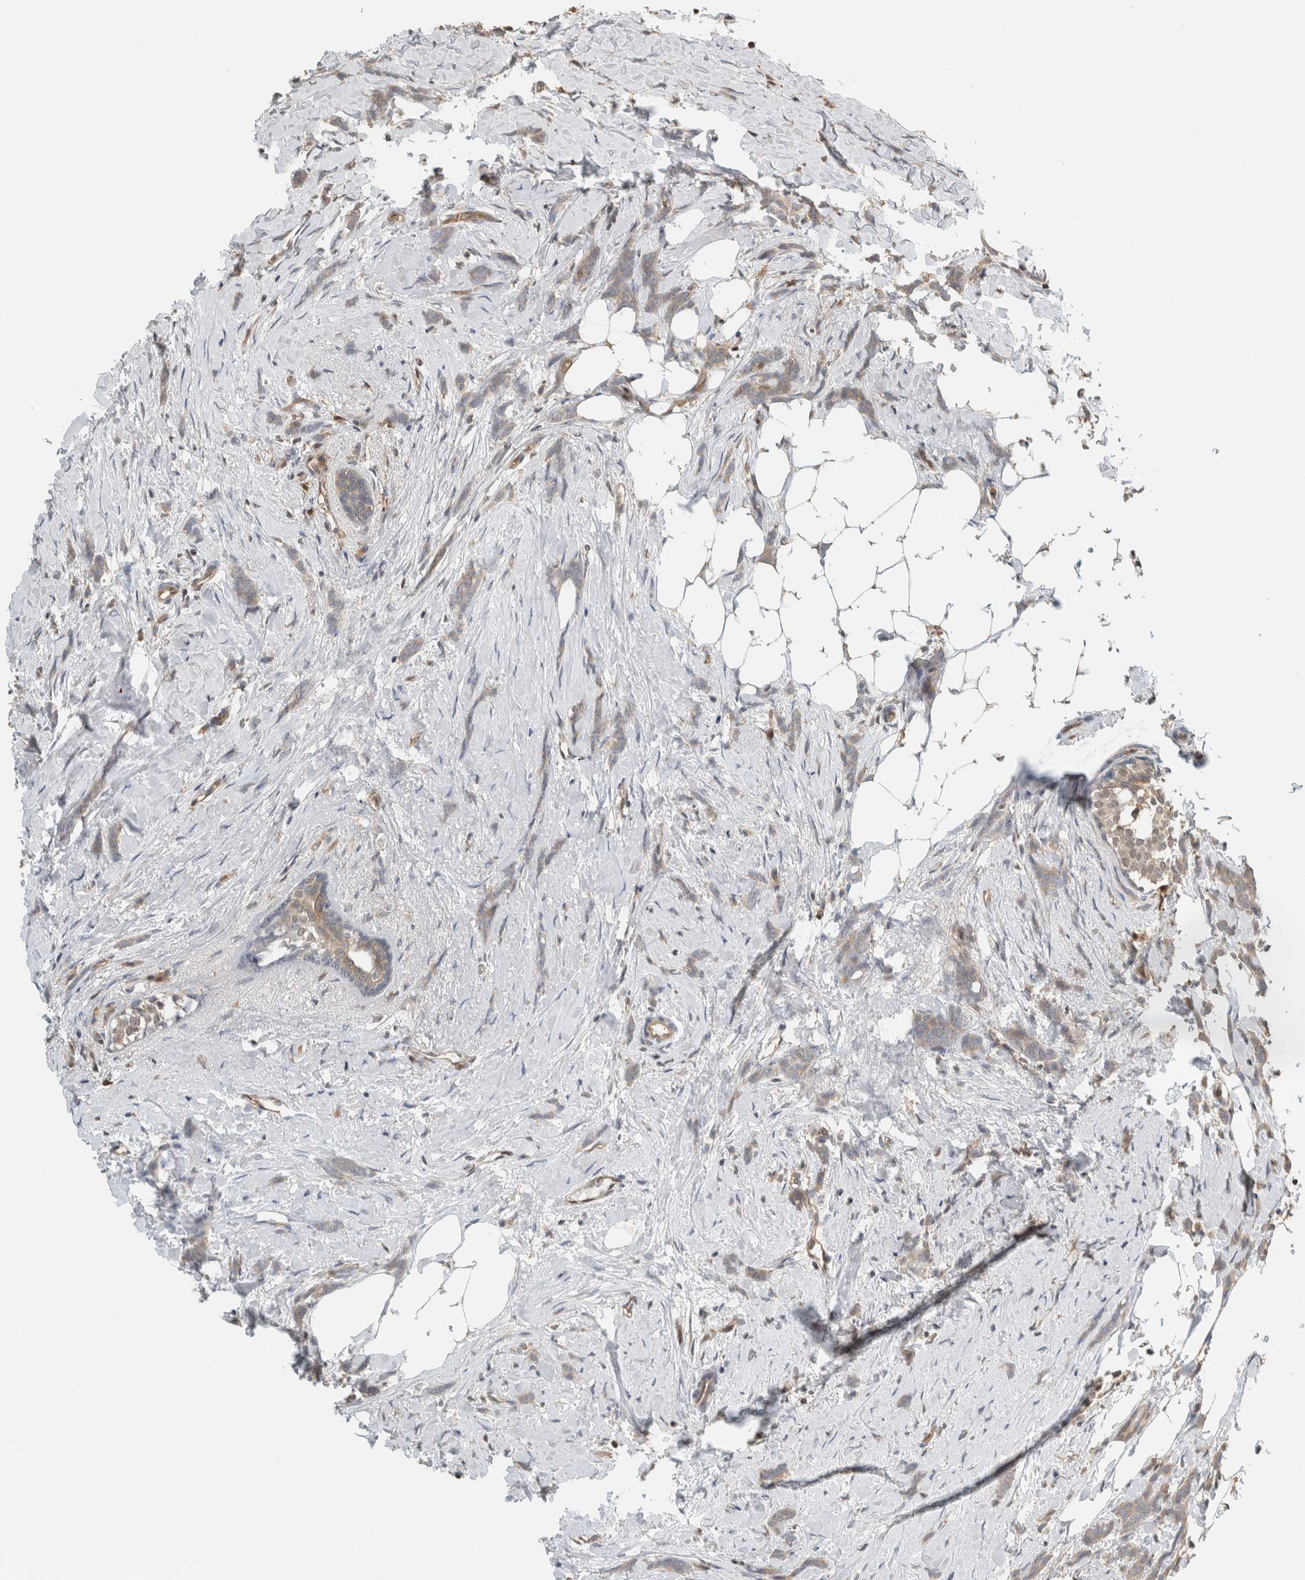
{"staining": {"intensity": "weak", "quantity": "<25%", "location": "cytoplasmic/membranous"}, "tissue": "breast cancer", "cell_type": "Tumor cells", "image_type": "cancer", "snomed": [{"axis": "morphology", "description": "Lobular carcinoma, in situ"}, {"axis": "morphology", "description": "Lobular carcinoma"}, {"axis": "topography", "description": "Breast"}], "caption": "Immunohistochemistry (IHC) photomicrograph of human breast cancer (lobular carcinoma) stained for a protein (brown), which shows no expression in tumor cells.", "gene": "PFDN4", "patient": {"sex": "female", "age": 41}}